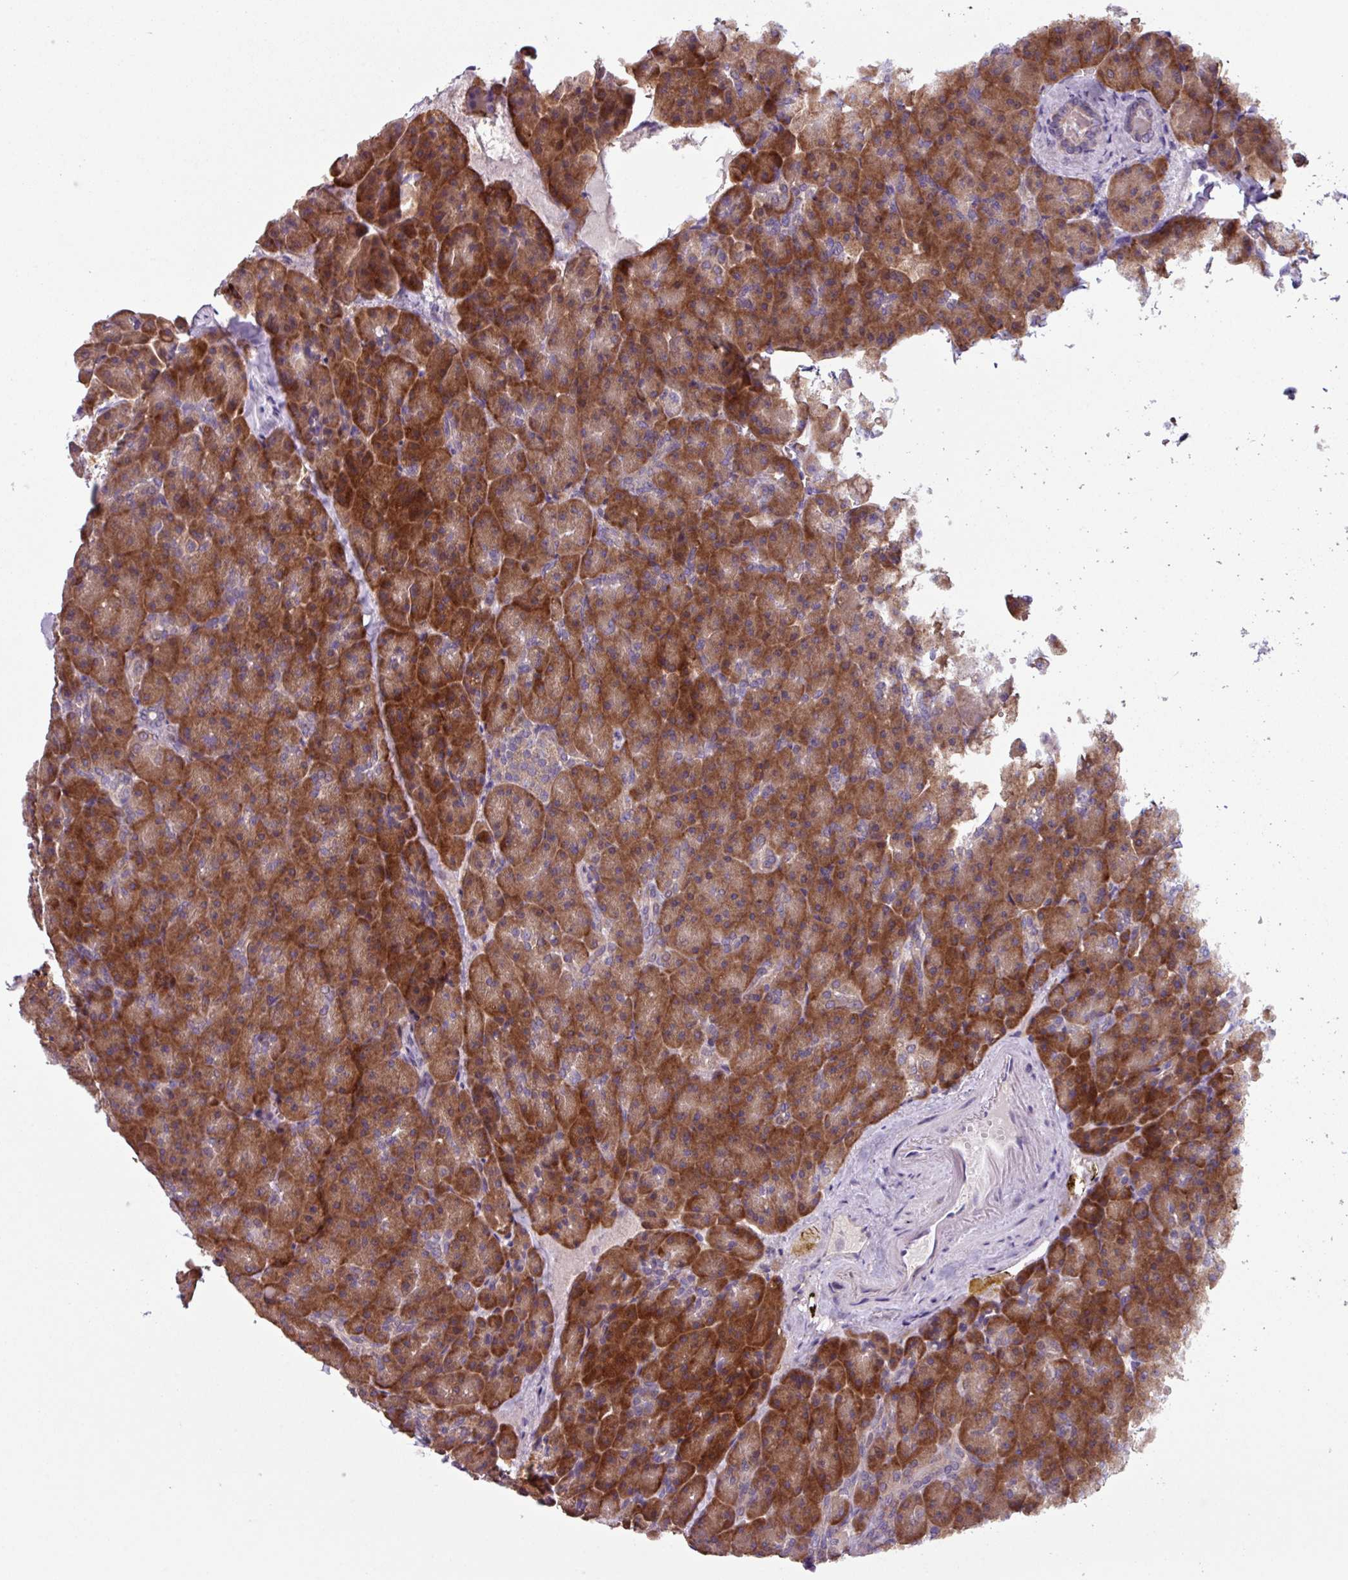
{"staining": {"intensity": "strong", "quantity": "25%-75%", "location": "cytoplasmic/membranous"}, "tissue": "pancreas", "cell_type": "Exocrine glandular cells", "image_type": "normal", "snomed": [{"axis": "morphology", "description": "Normal tissue, NOS"}, {"axis": "topography", "description": "Pancreas"}], "caption": "A high-resolution micrograph shows immunohistochemistry (IHC) staining of benign pancreas, which reveals strong cytoplasmic/membranous positivity in about 25%-75% of exocrine glandular cells. The protein is shown in brown color, while the nuclei are stained blue.", "gene": "C20orf27", "patient": {"sex": "female", "age": 74}}